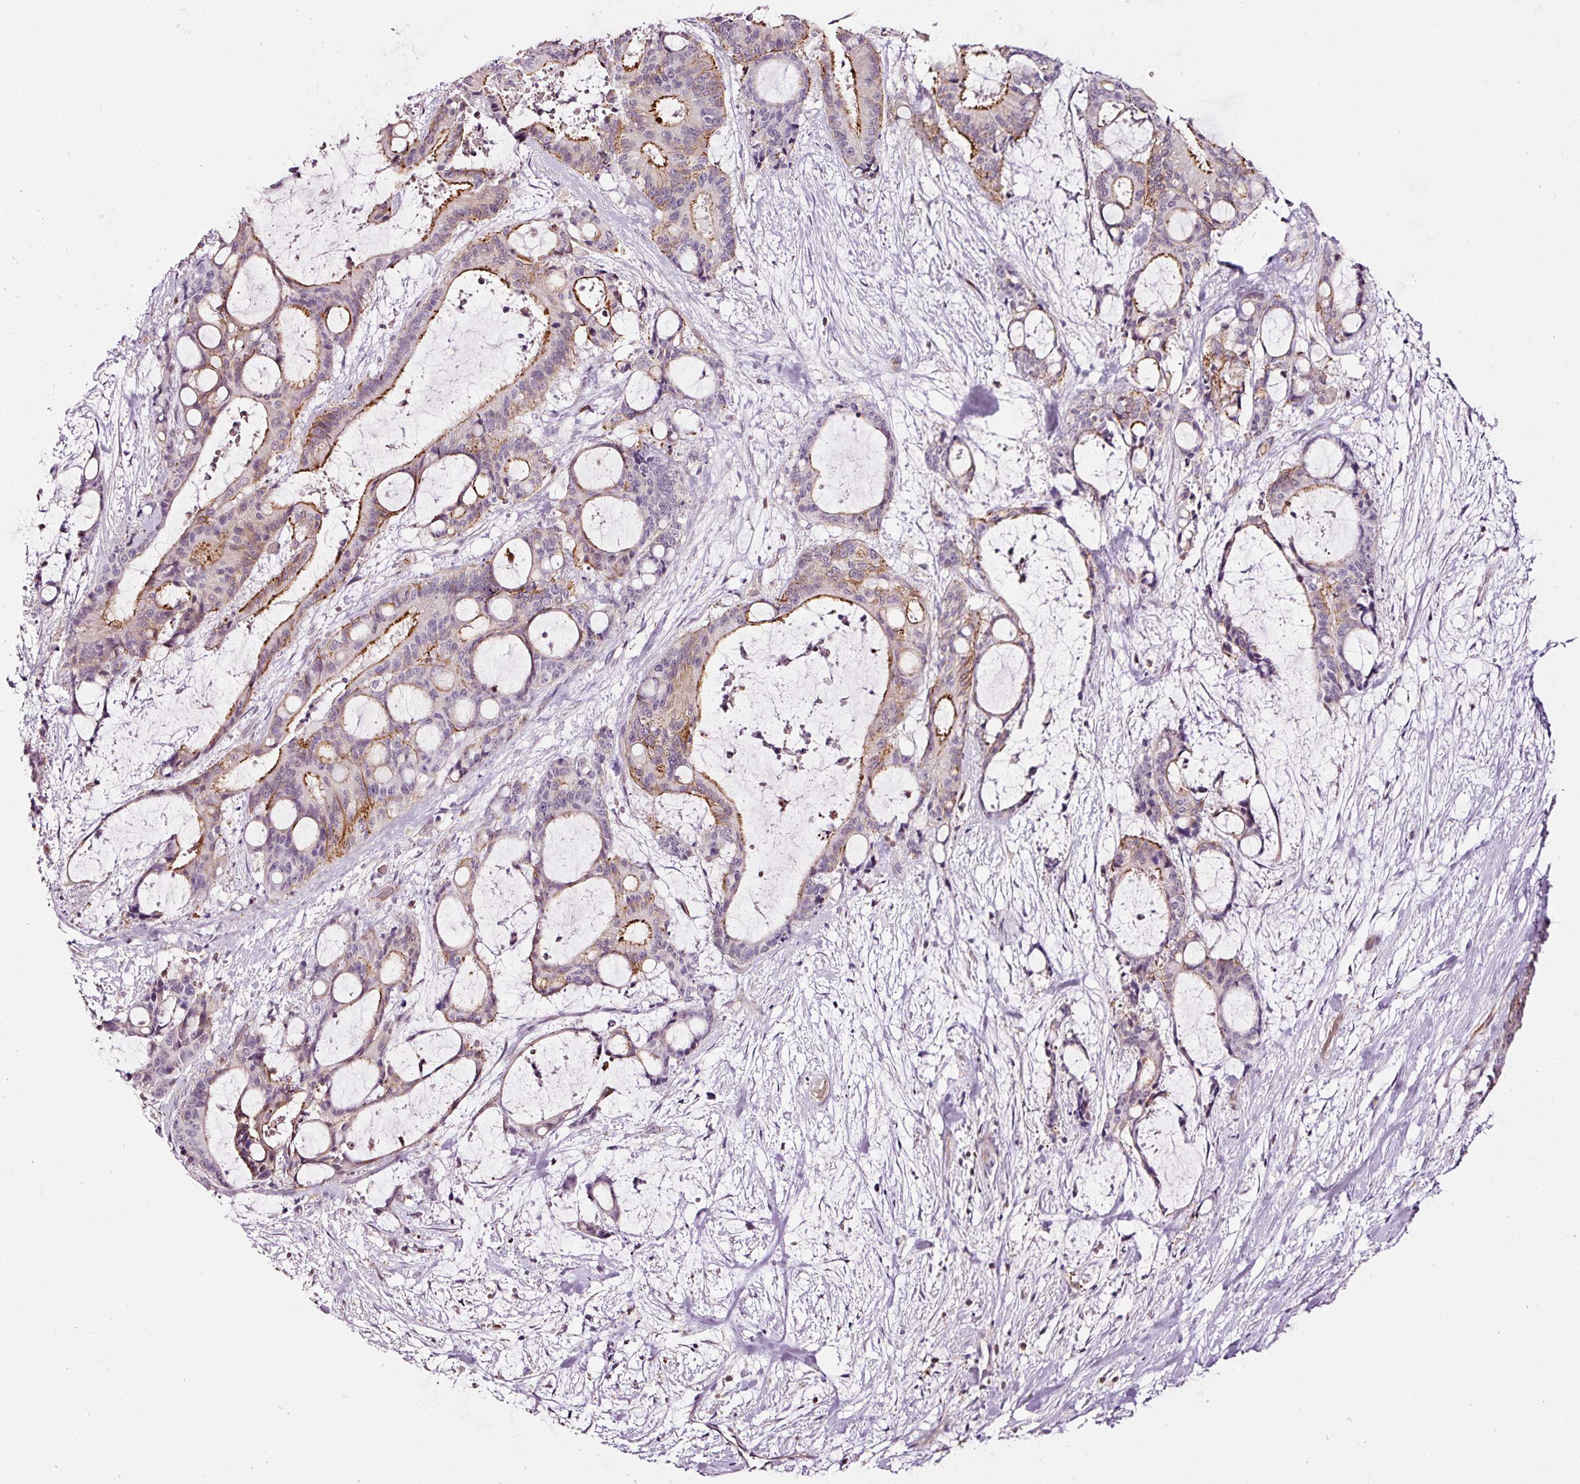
{"staining": {"intensity": "moderate", "quantity": "25%-75%", "location": "cytoplasmic/membranous"}, "tissue": "liver cancer", "cell_type": "Tumor cells", "image_type": "cancer", "snomed": [{"axis": "morphology", "description": "Normal tissue, NOS"}, {"axis": "morphology", "description": "Cholangiocarcinoma"}, {"axis": "topography", "description": "Liver"}, {"axis": "topography", "description": "Peripheral nerve tissue"}], "caption": "This is an image of IHC staining of cholangiocarcinoma (liver), which shows moderate expression in the cytoplasmic/membranous of tumor cells.", "gene": "ABCB4", "patient": {"sex": "female", "age": 73}}